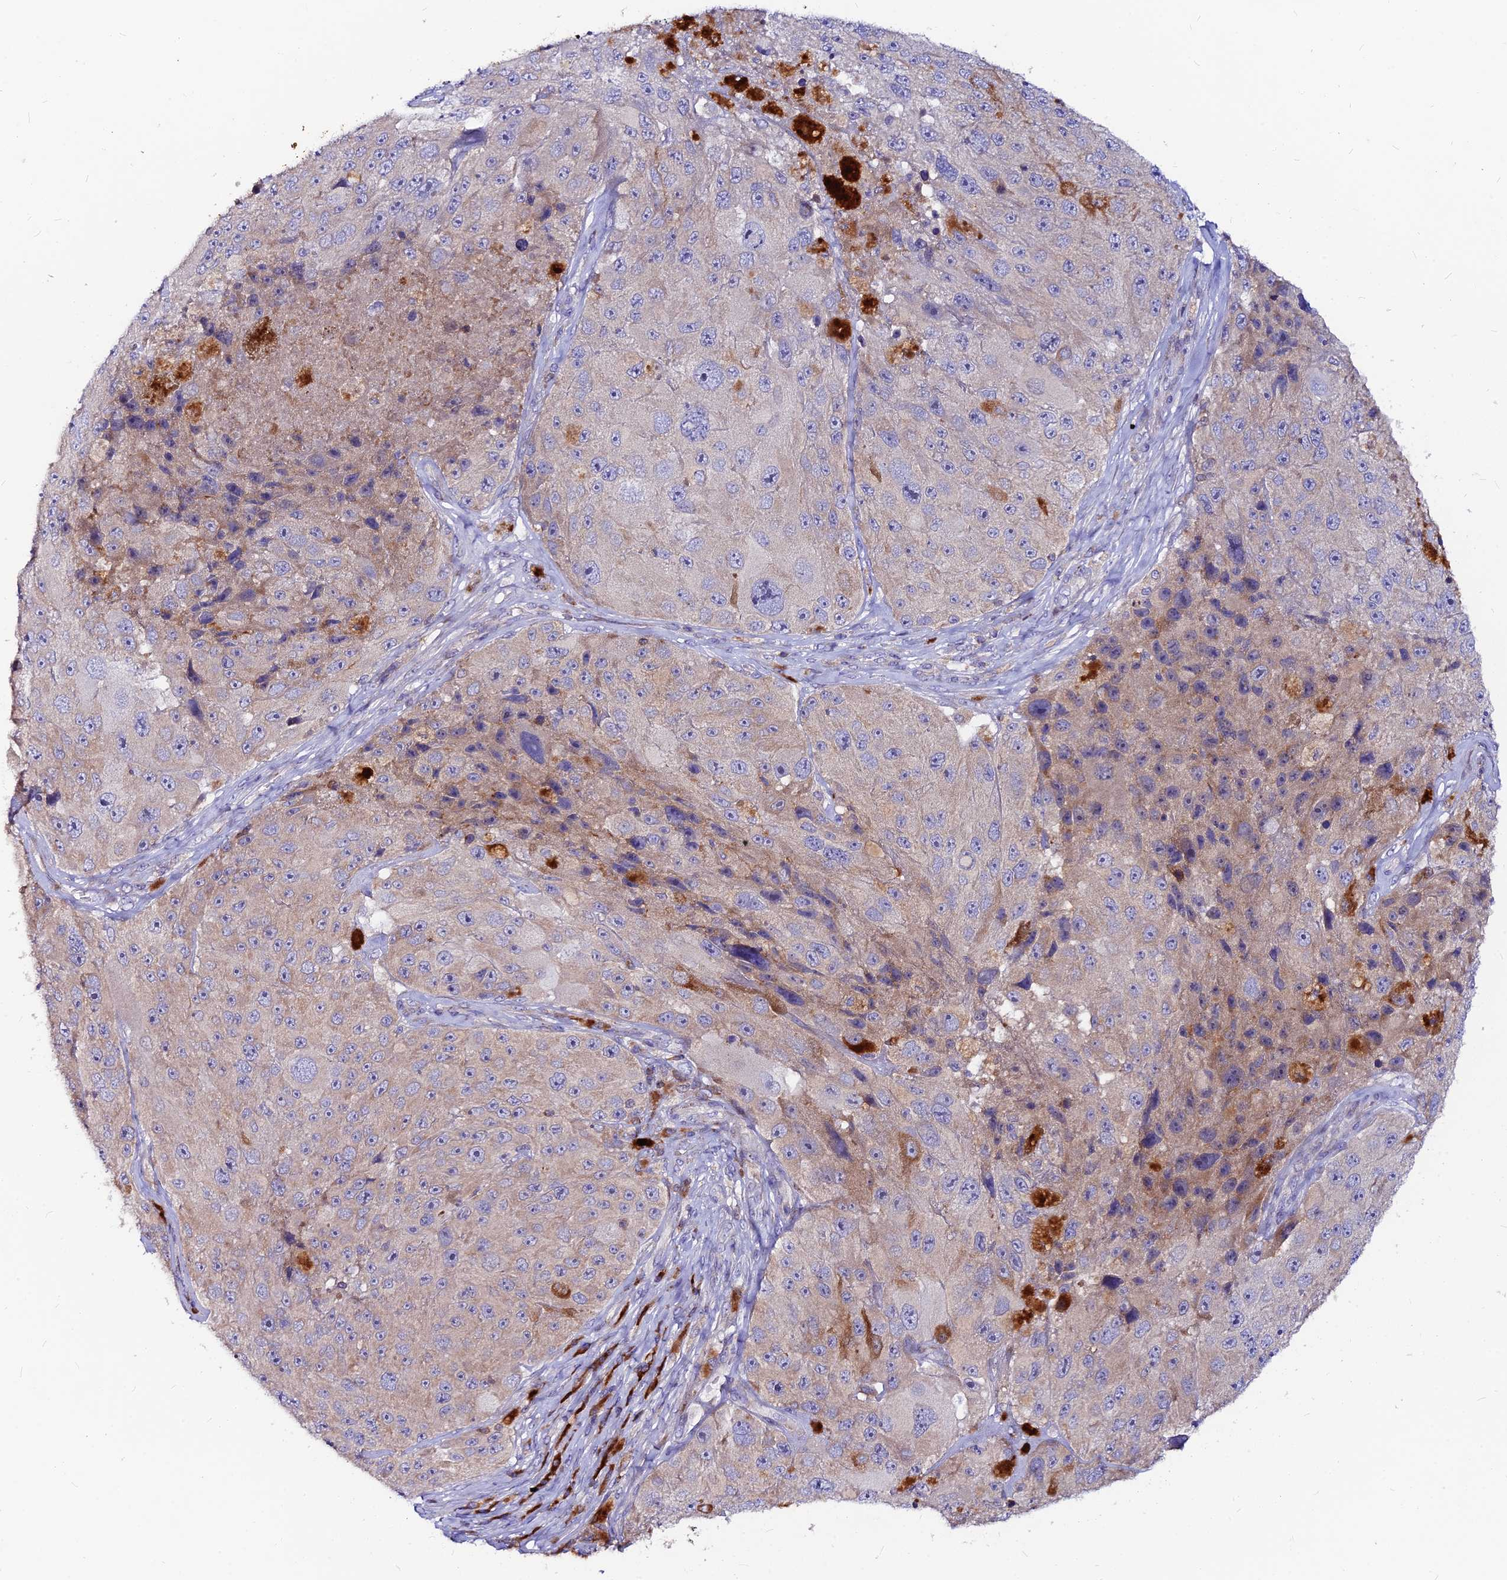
{"staining": {"intensity": "weak", "quantity": "<25%", "location": "cytoplasmic/membranous"}, "tissue": "melanoma", "cell_type": "Tumor cells", "image_type": "cancer", "snomed": [{"axis": "morphology", "description": "Malignant melanoma, Metastatic site"}, {"axis": "topography", "description": "Lymph node"}], "caption": "Immunohistochemistry (IHC) of human malignant melanoma (metastatic site) reveals no expression in tumor cells.", "gene": "DENND2D", "patient": {"sex": "male", "age": 62}}